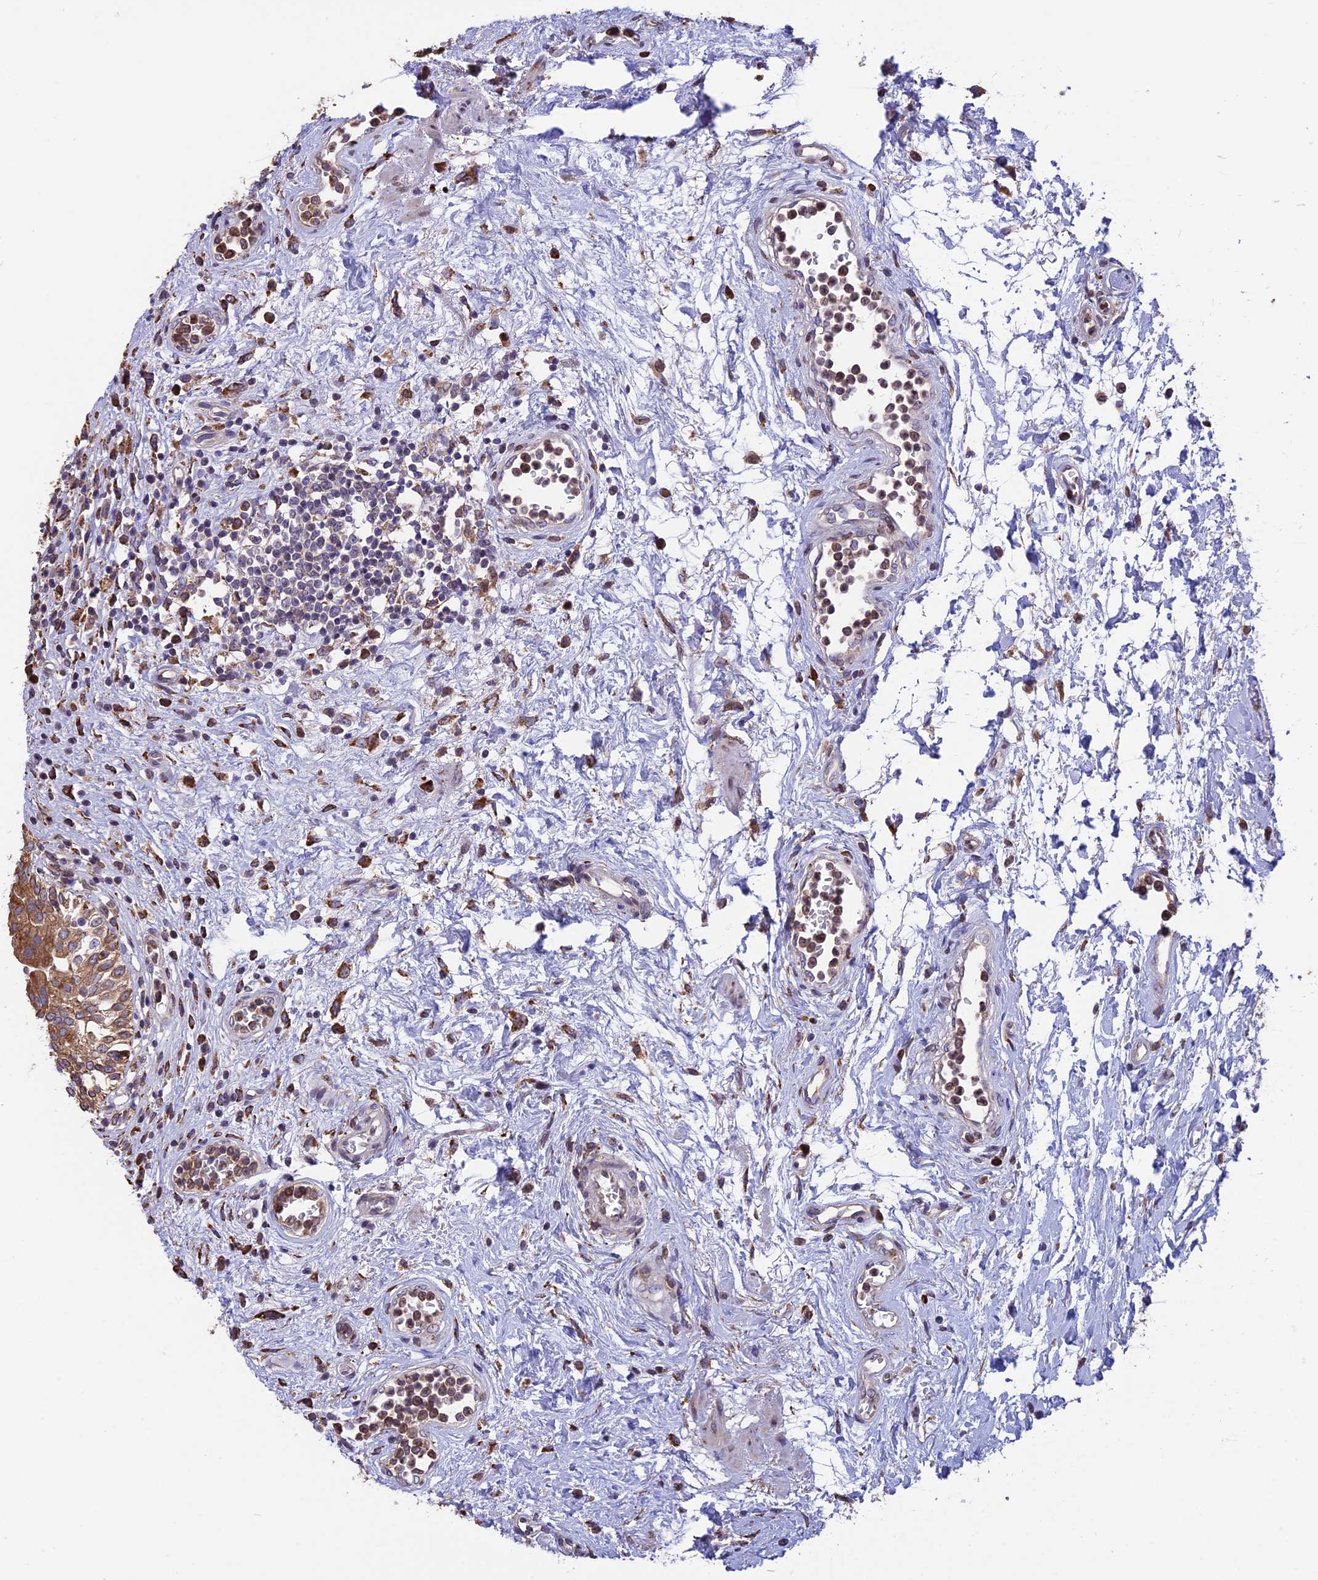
{"staining": {"intensity": "weak", "quantity": "25%-75%", "location": "cytoplasmic/membranous"}, "tissue": "urinary bladder", "cell_type": "Urothelial cells", "image_type": "normal", "snomed": [{"axis": "morphology", "description": "Normal tissue, NOS"}, {"axis": "morphology", "description": "Inflammation, NOS"}, {"axis": "topography", "description": "Urinary bladder"}], "caption": "The histopathology image demonstrates a brown stain indicating the presence of a protein in the cytoplasmic/membranous of urothelial cells in urinary bladder. The protein of interest is stained brown, and the nuclei are stained in blue (DAB (3,3'-diaminobenzidine) IHC with brightfield microscopy, high magnification).", "gene": "DMRTA2", "patient": {"sex": "male", "age": 63}}